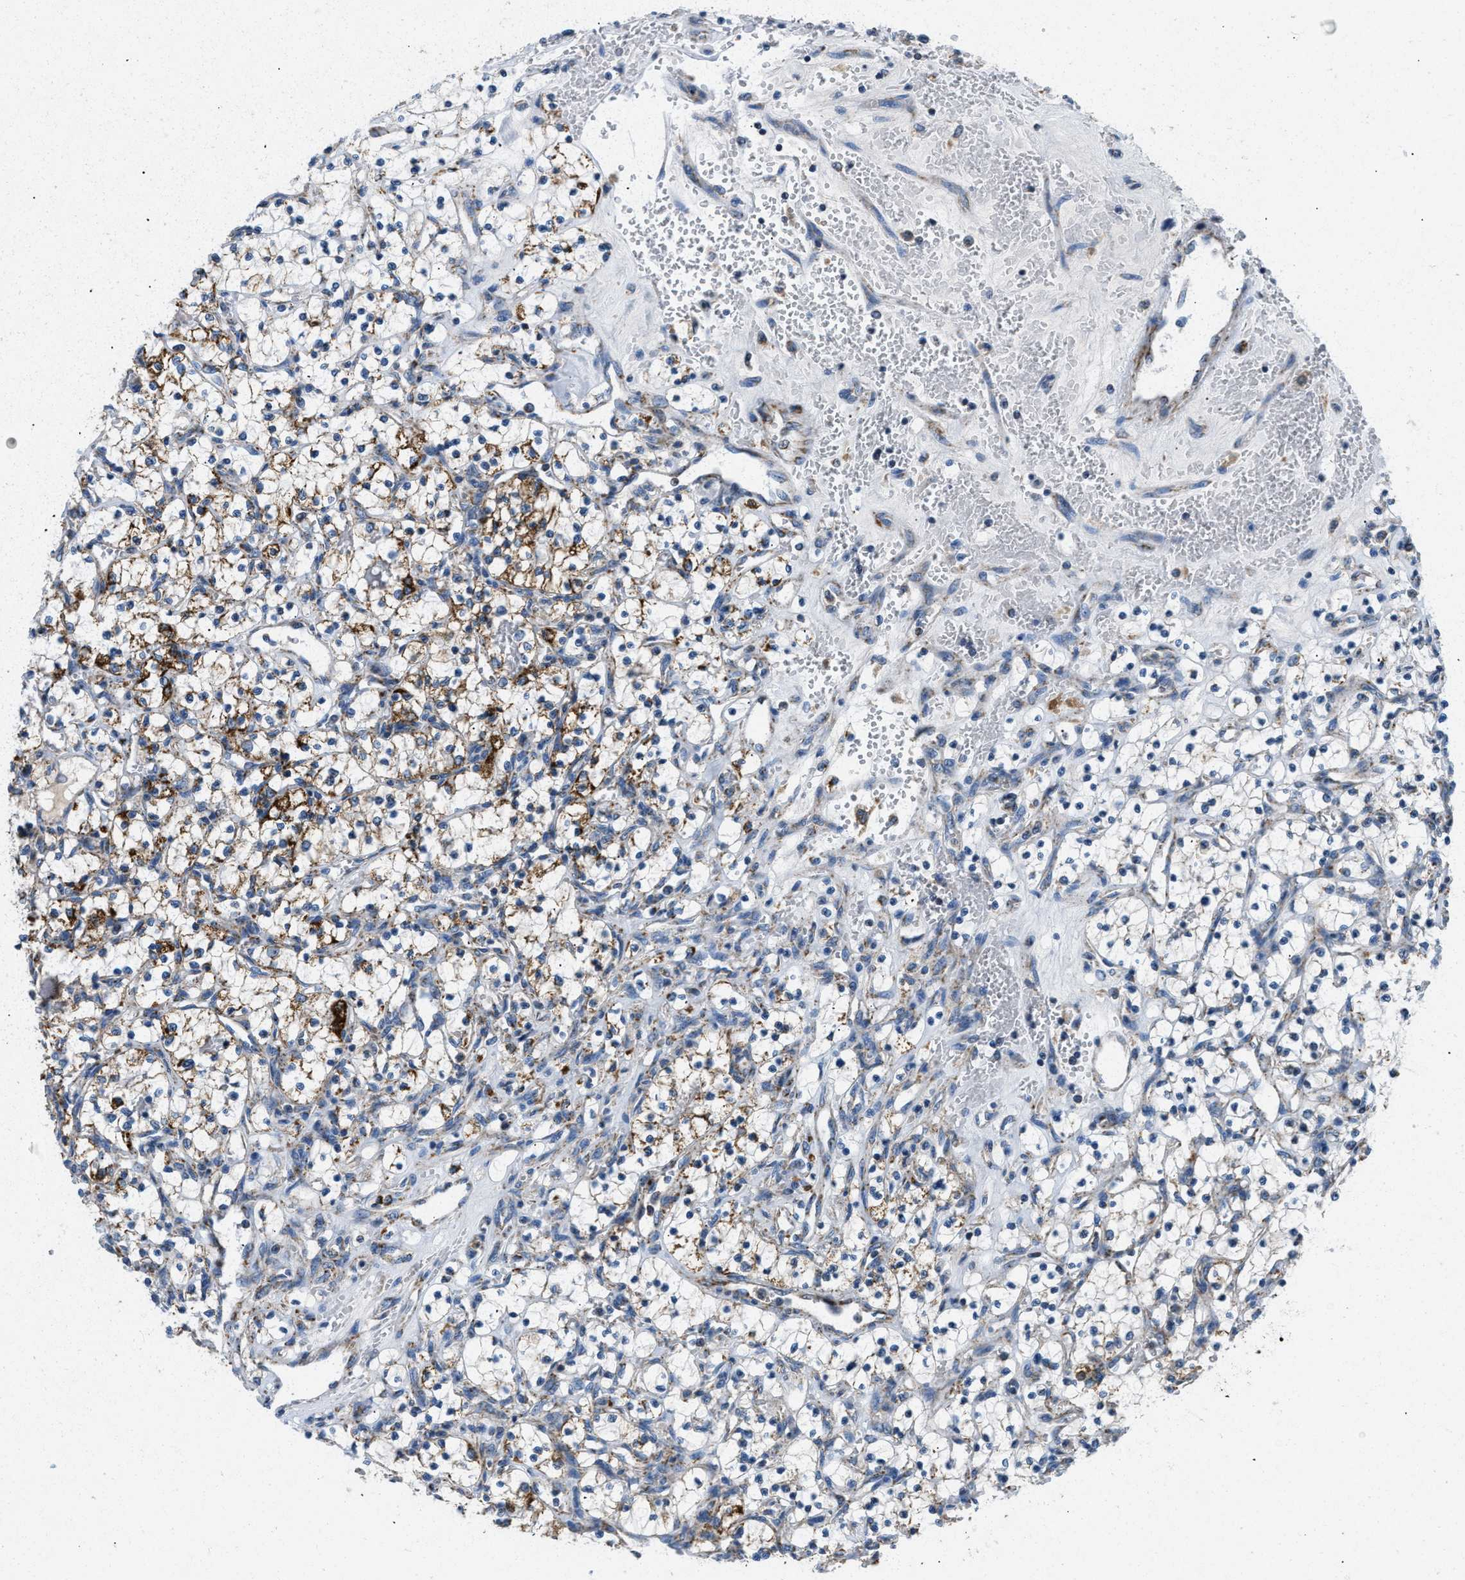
{"staining": {"intensity": "moderate", "quantity": "25%-75%", "location": "cytoplasmic/membranous"}, "tissue": "renal cancer", "cell_type": "Tumor cells", "image_type": "cancer", "snomed": [{"axis": "morphology", "description": "Adenocarcinoma, NOS"}, {"axis": "topography", "description": "Kidney"}], "caption": "Adenocarcinoma (renal) tissue reveals moderate cytoplasmic/membranous expression in approximately 25%-75% of tumor cells, visualized by immunohistochemistry. (brown staining indicates protein expression, while blue staining denotes nuclei).", "gene": "ACADVL", "patient": {"sex": "female", "age": 69}}